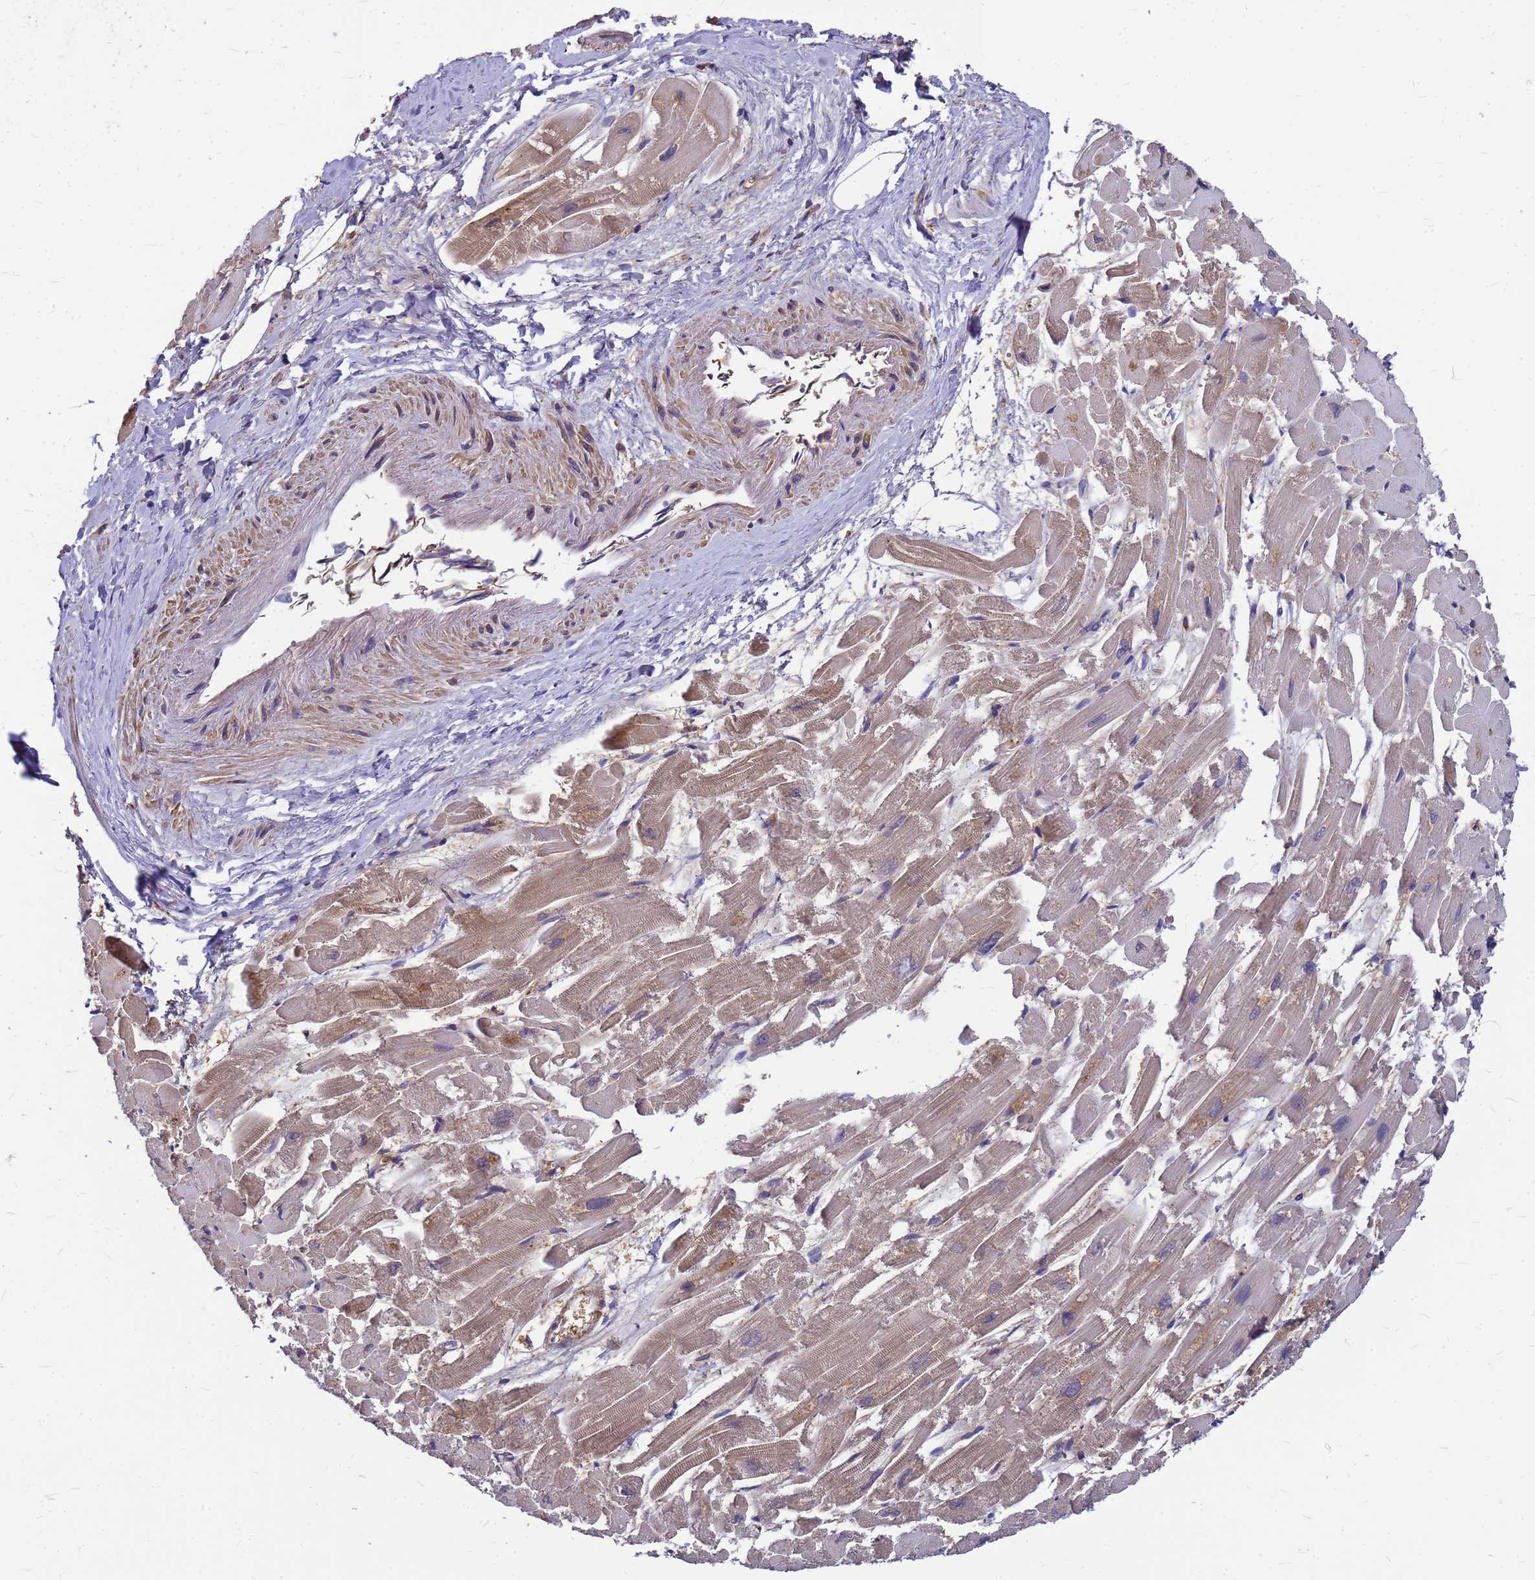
{"staining": {"intensity": "moderate", "quantity": "25%-75%", "location": "cytoplasmic/membranous"}, "tissue": "heart muscle", "cell_type": "Cardiomyocytes", "image_type": "normal", "snomed": [{"axis": "morphology", "description": "Normal tissue, NOS"}, {"axis": "topography", "description": "Heart"}], "caption": "An image of heart muscle stained for a protein demonstrates moderate cytoplasmic/membranous brown staining in cardiomyocytes.", "gene": "GID4", "patient": {"sex": "male", "age": 54}}